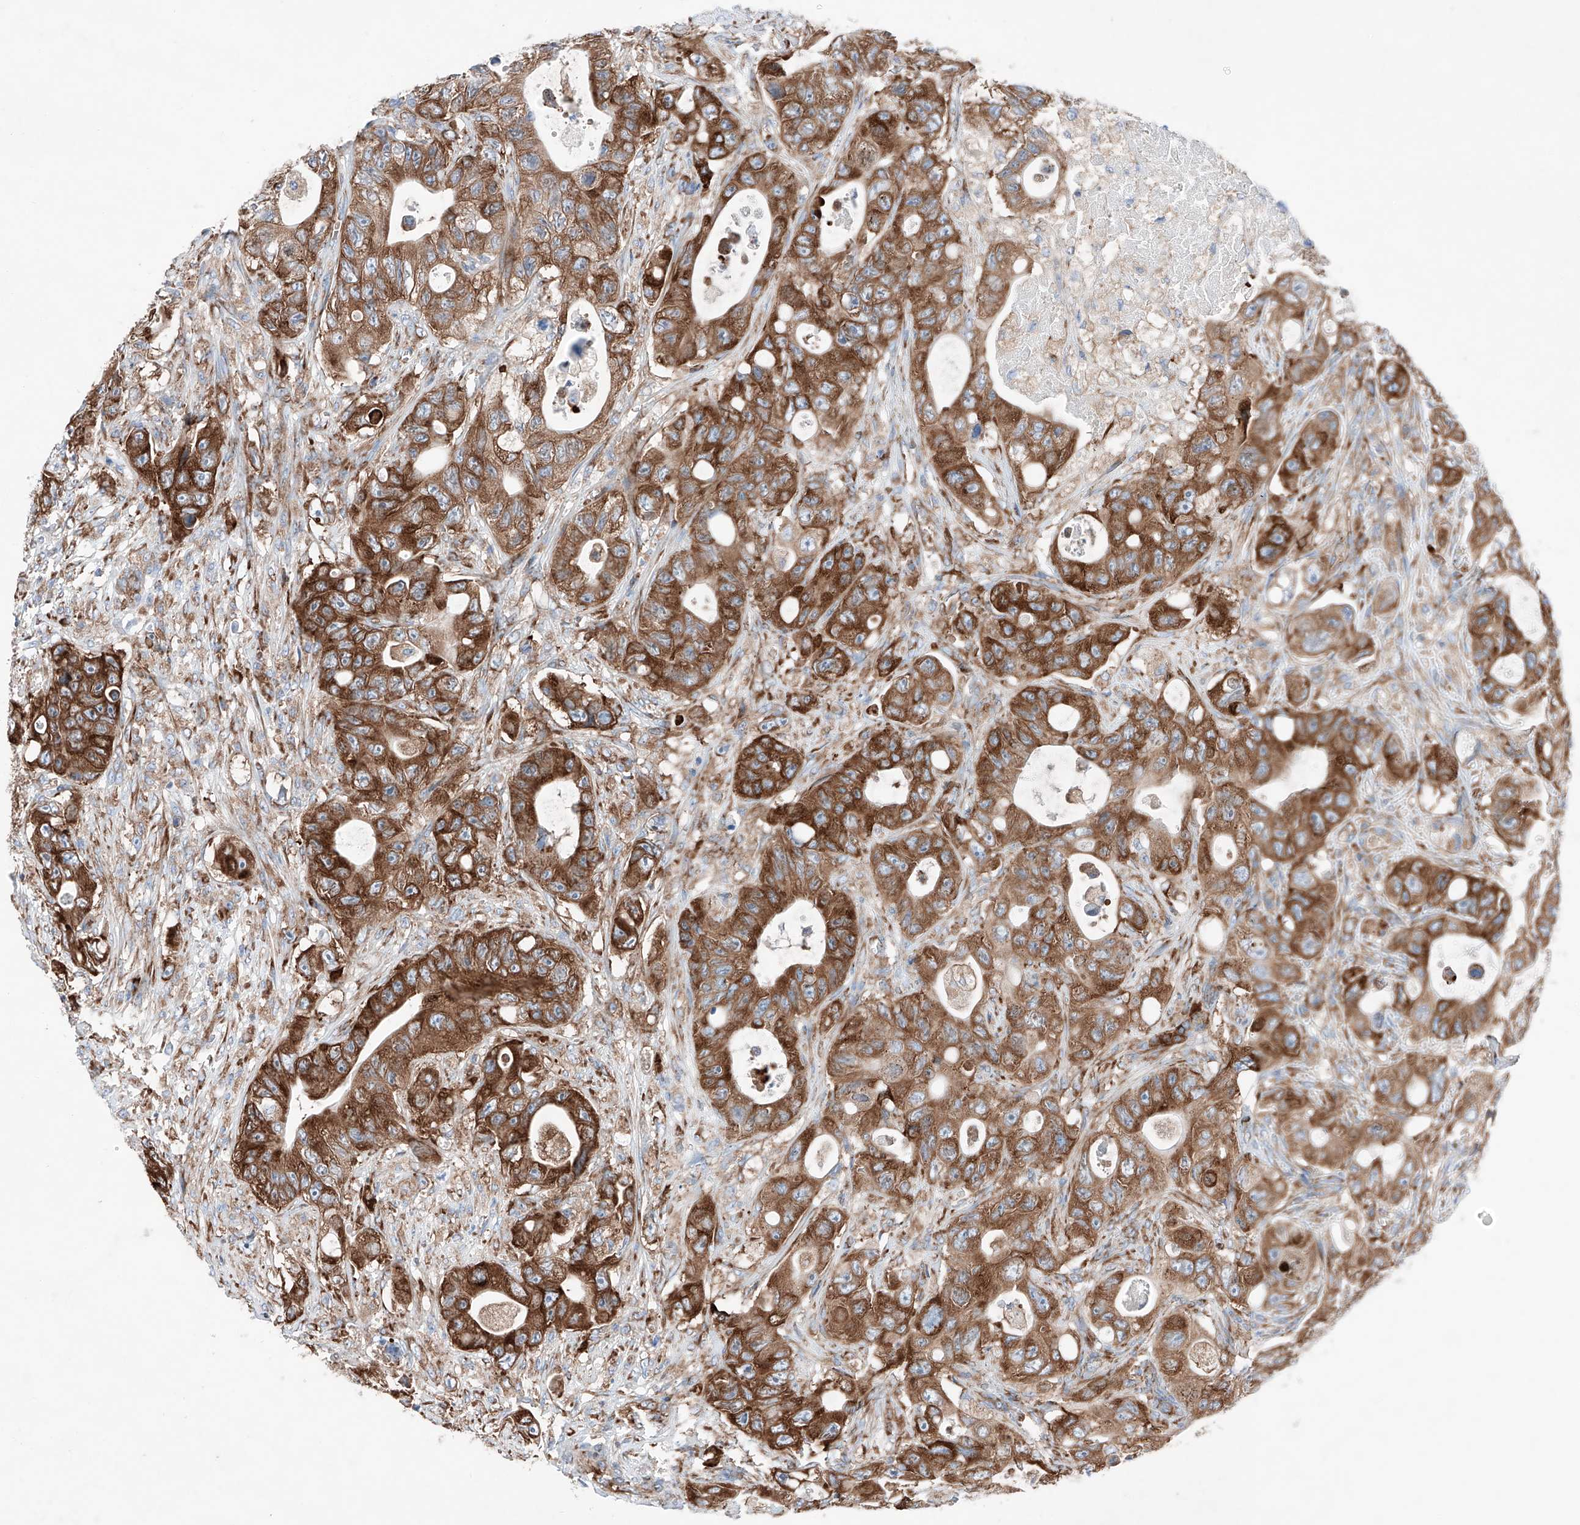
{"staining": {"intensity": "strong", "quantity": ">75%", "location": "cytoplasmic/membranous"}, "tissue": "colorectal cancer", "cell_type": "Tumor cells", "image_type": "cancer", "snomed": [{"axis": "morphology", "description": "Adenocarcinoma, NOS"}, {"axis": "topography", "description": "Colon"}], "caption": "Adenocarcinoma (colorectal) stained with a brown dye exhibits strong cytoplasmic/membranous positive expression in about >75% of tumor cells.", "gene": "CRELD1", "patient": {"sex": "female", "age": 46}}